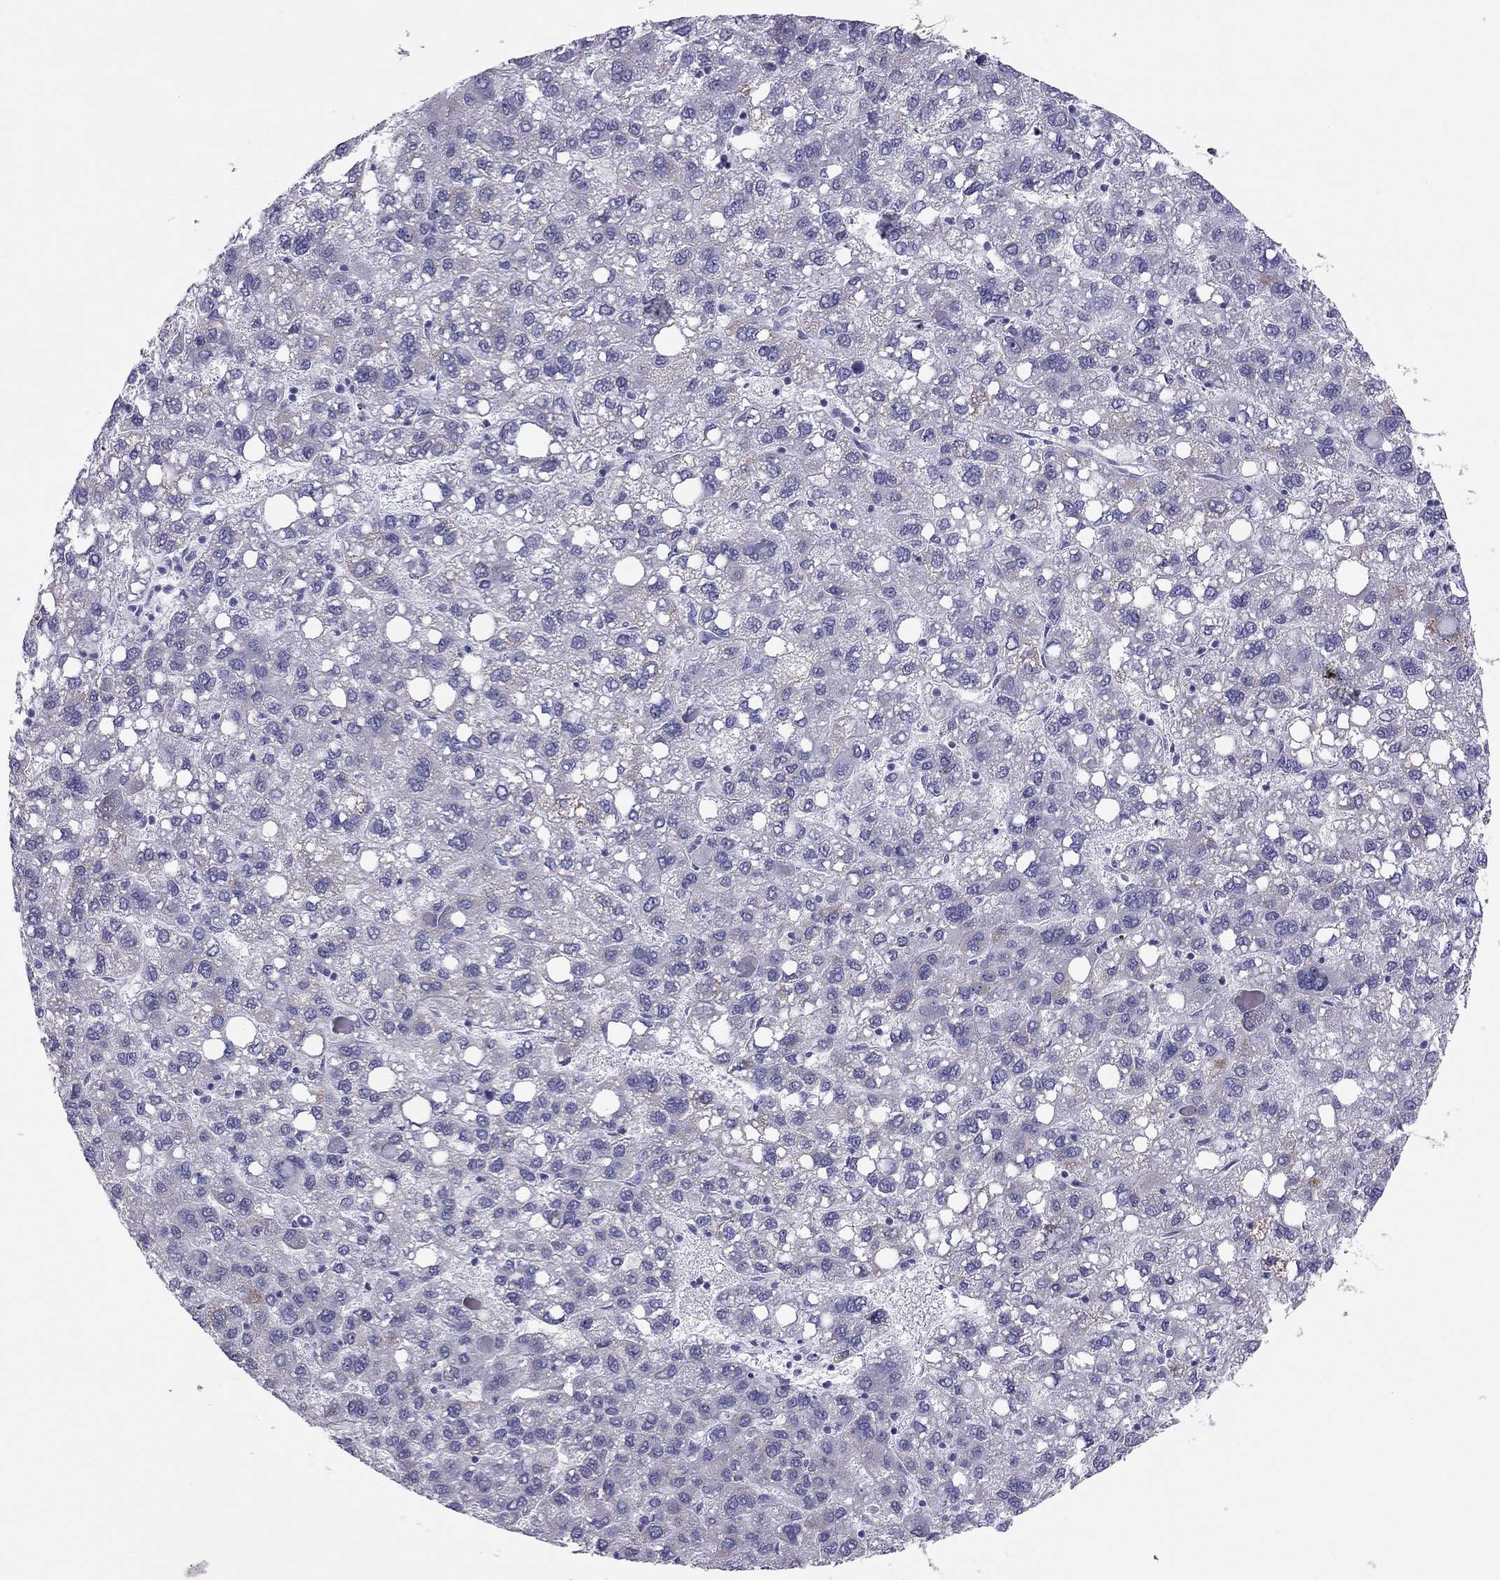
{"staining": {"intensity": "negative", "quantity": "none", "location": "none"}, "tissue": "liver cancer", "cell_type": "Tumor cells", "image_type": "cancer", "snomed": [{"axis": "morphology", "description": "Carcinoma, Hepatocellular, NOS"}, {"axis": "topography", "description": "Liver"}], "caption": "A histopathology image of liver hepatocellular carcinoma stained for a protein displays no brown staining in tumor cells.", "gene": "TRPM3", "patient": {"sex": "female", "age": 82}}